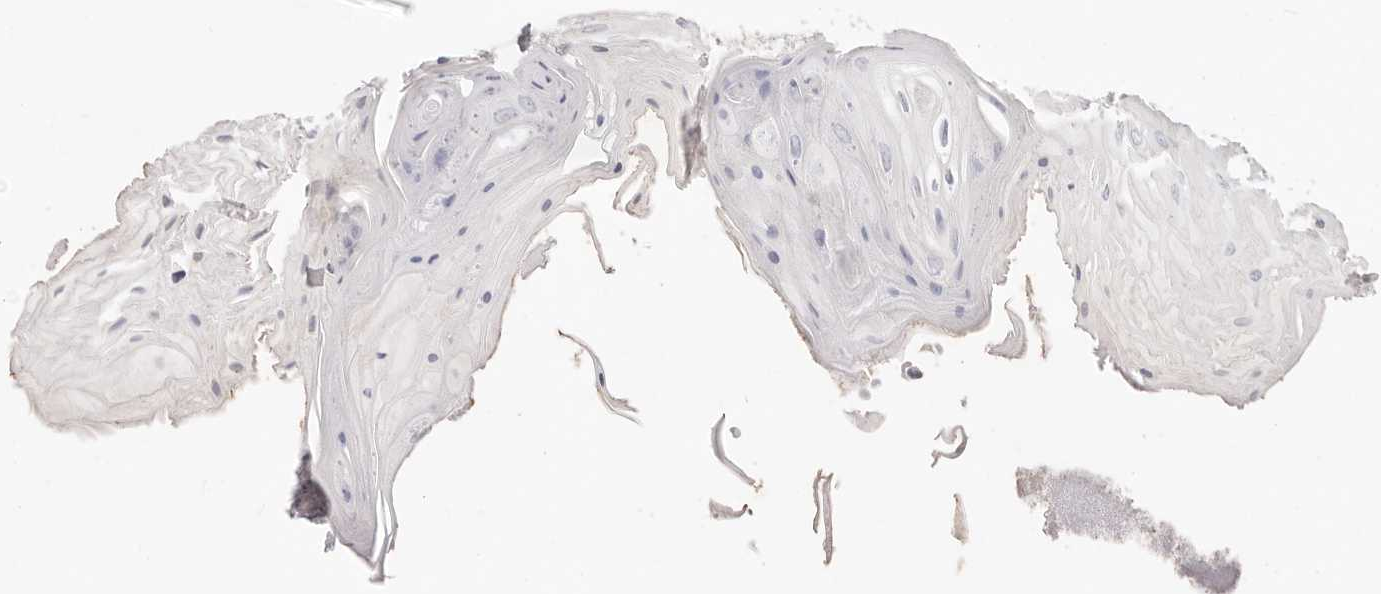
{"staining": {"intensity": "moderate", "quantity": "<25%", "location": "cytoplasmic/membranous"}, "tissue": "oral mucosa", "cell_type": "Squamous epithelial cells", "image_type": "normal", "snomed": [{"axis": "morphology", "description": "Normal tissue, NOS"}, {"axis": "morphology", "description": "Squamous cell carcinoma, NOS"}, {"axis": "topography", "description": "Skeletal muscle"}, {"axis": "topography", "description": "Oral tissue"}, {"axis": "topography", "description": "Salivary gland"}, {"axis": "topography", "description": "Head-Neck"}], "caption": "A high-resolution histopathology image shows IHC staining of unremarkable oral mucosa, which shows moderate cytoplasmic/membranous staining in about <25% of squamous epithelial cells.", "gene": "STKLD1", "patient": {"sex": "male", "age": 54}}